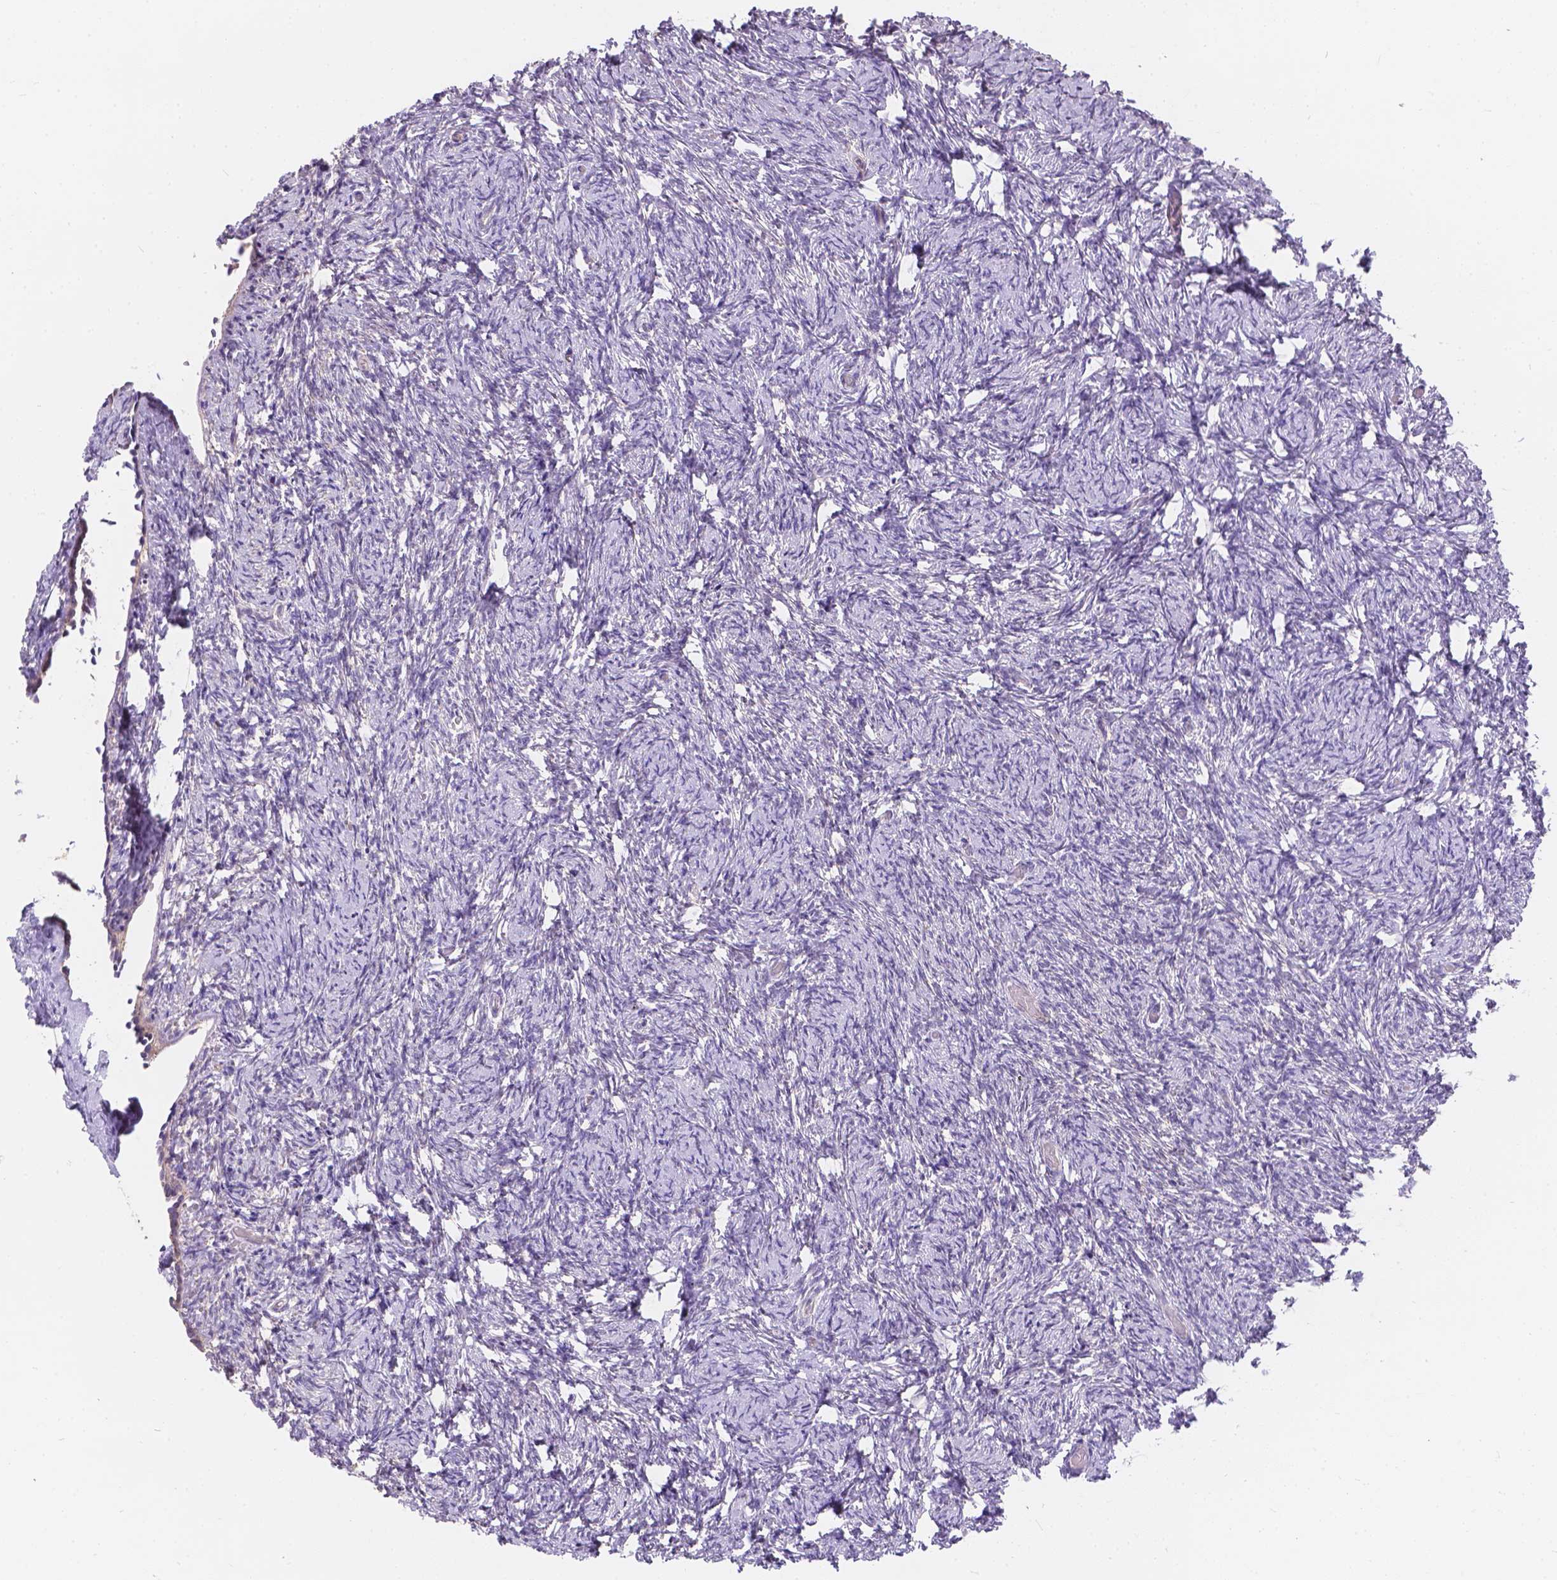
{"staining": {"intensity": "negative", "quantity": "none", "location": "none"}, "tissue": "ovary", "cell_type": "Follicle cells", "image_type": "normal", "snomed": [{"axis": "morphology", "description": "Normal tissue, NOS"}, {"axis": "topography", "description": "Ovary"}], "caption": "The histopathology image reveals no significant expression in follicle cells of ovary.", "gene": "CDK10", "patient": {"sex": "female", "age": 39}}